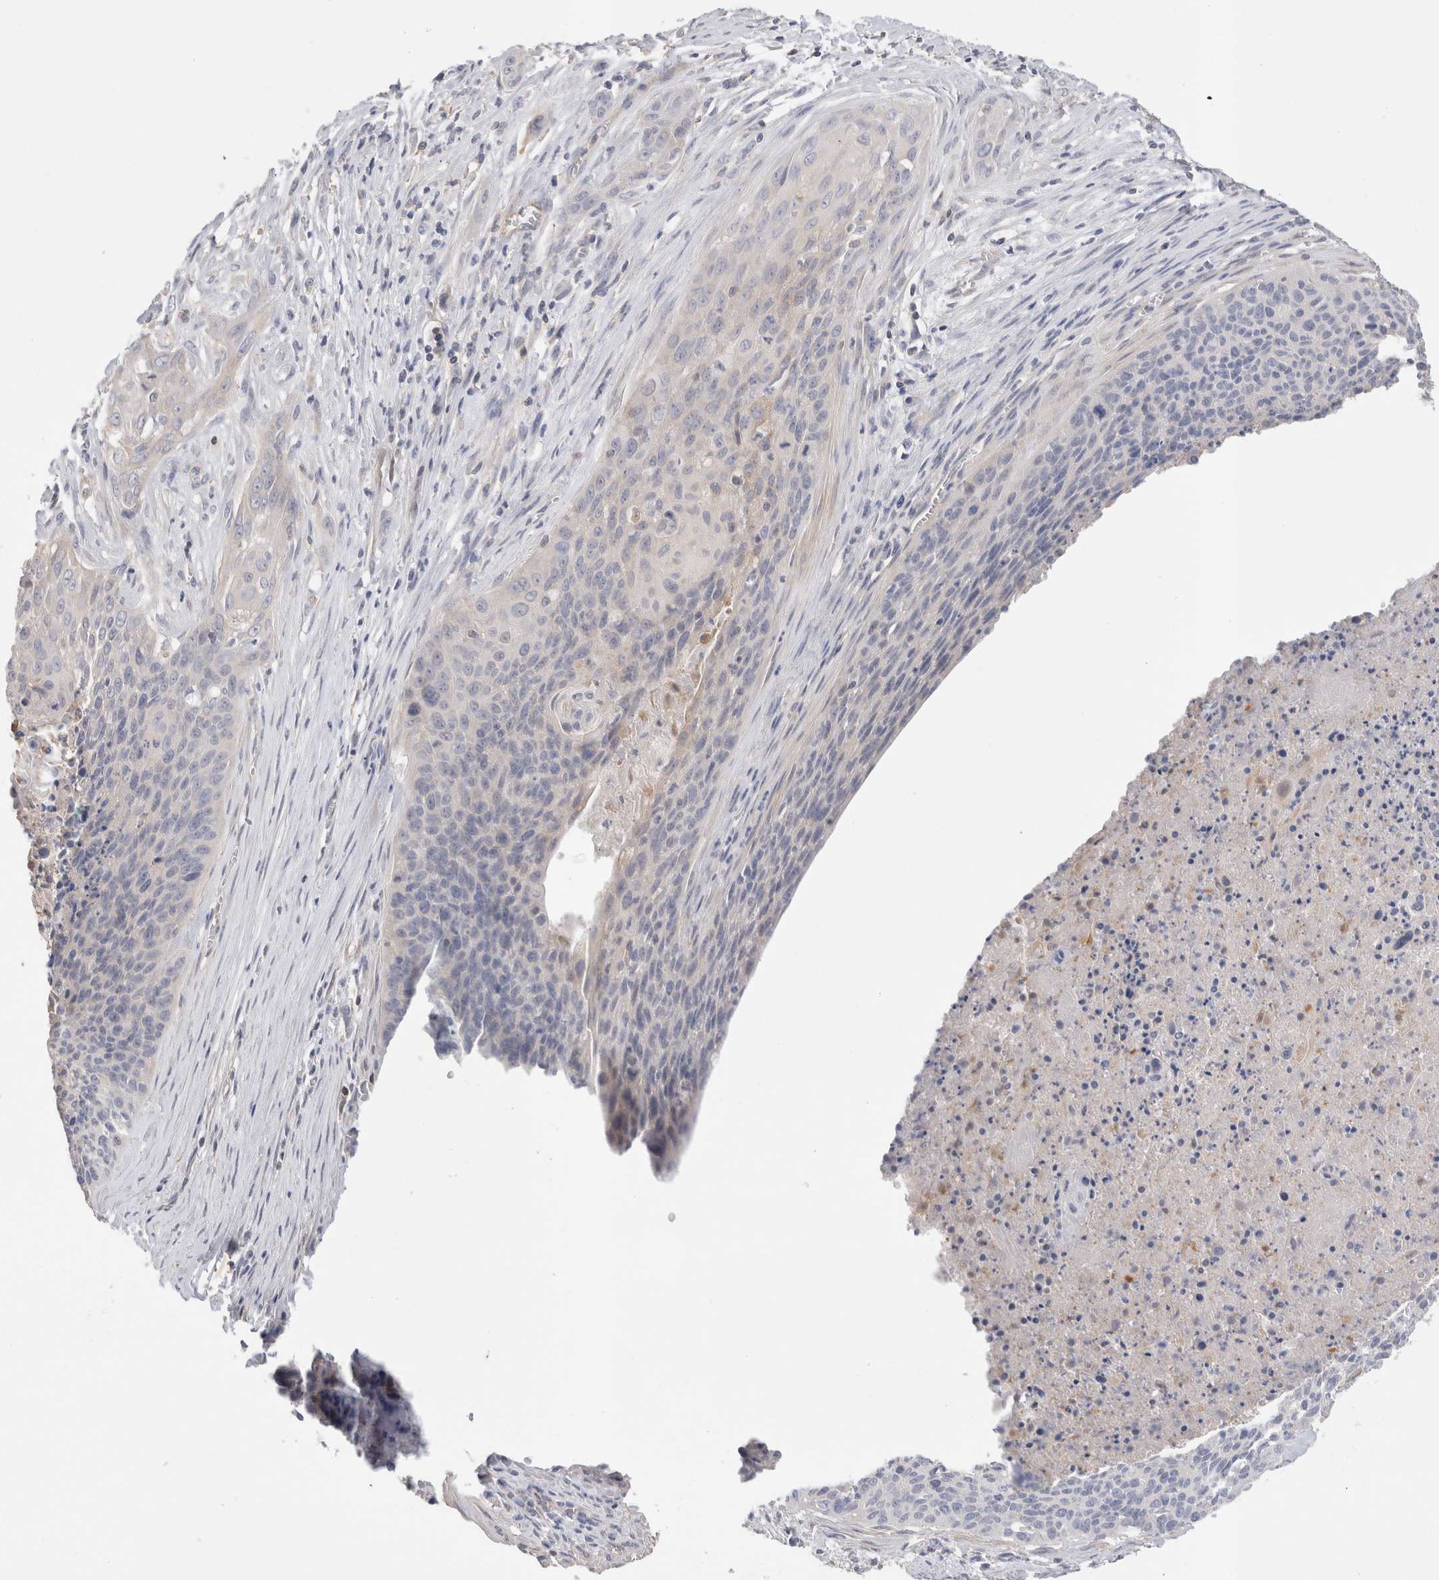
{"staining": {"intensity": "negative", "quantity": "none", "location": "none"}, "tissue": "cervical cancer", "cell_type": "Tumor cells", "image_type": "cancer", "snomed": [{"axis": "morphology", "description": "Squamous cell carcinoma, NOS"}, {"axis": "topography", "description": "Cervix"}], "caption": "The immunohistochemistry photomicrograph has no significant positivity in tumor cells of squamous cell carcinoma (cervical) tissue.", "gene": "CAPN2", "patient": {"sex": "female", "age": 55}}